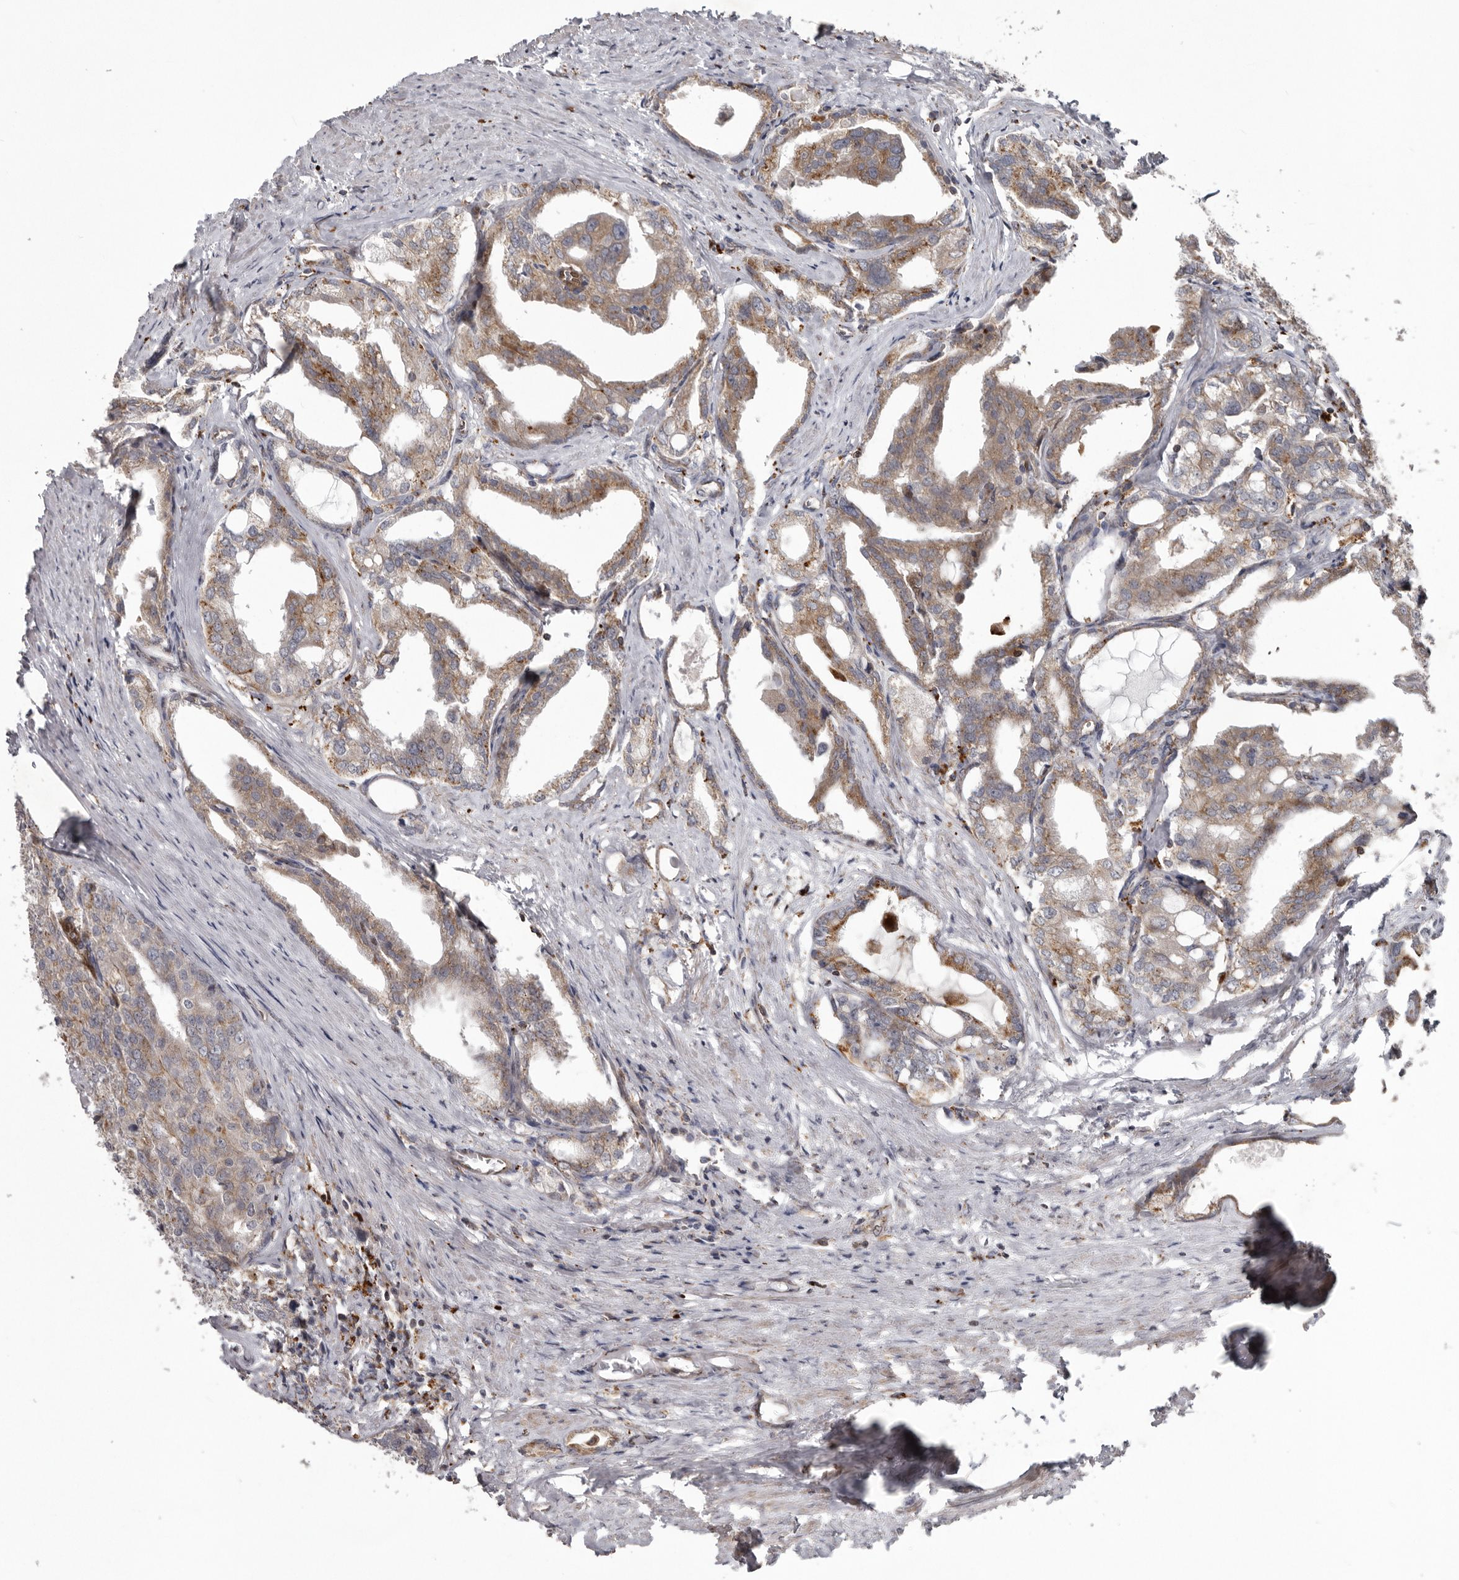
{"staining": {"intensity": "weak", "quantity": ">75%", "location": "cytoplasmic/membranous"}, "tissue": "prostate cancer", "cell_type": "Tumor cells", "image_type": "cancer", "snomed": [{"axis": "morphology", "description": "Adenocarcinoma, High grade"}, {"axis": "topography", "description": "Prostate"}], "caption": "IHC of prostate cancer exhibits low levels of weak cytoplasmic/membranous expression in approximately >75% of tumor cells.", "gene": "NUP43", "patient": {"sex": "male", "age": 50}}